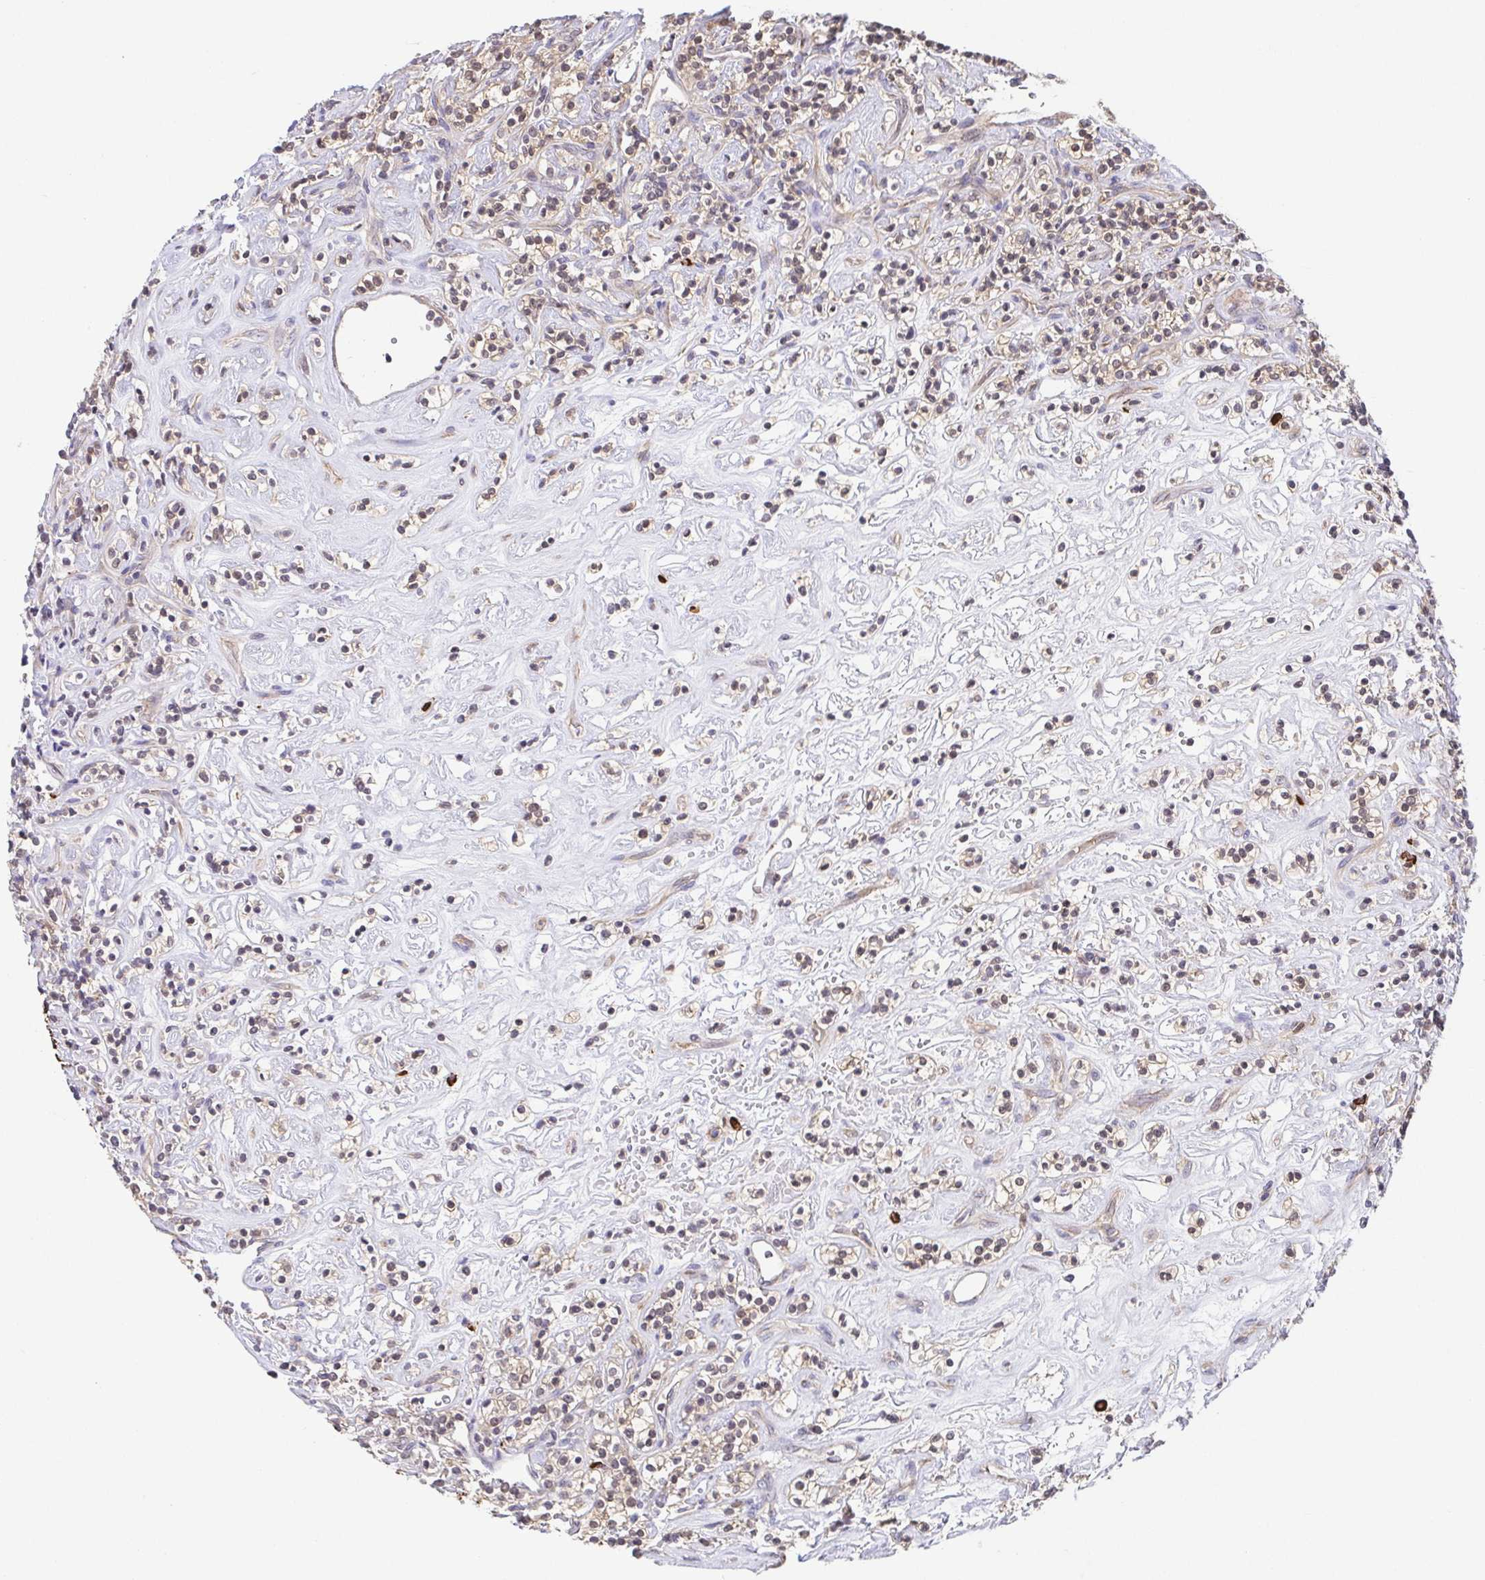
{"staining": {"intensity": "weak", "quantity": "25%-75%", "location": "cytoplasmic/membranous,nuclear"}, "tissue": "renal cancer", "cell_type": "Tumor cells", "image_type": "cancer", "snomed": [{"axis": "morphology", "description": "Adenocarcinoma, NOS"}, {"axis": "topography", "description": "Kidney"}], "caption": "Immunohistochemistry (DAB) staining of renal cancer shows weak cytoplasmic/membranous and nuclear protein staining in about 25%-75% of tumor cells.", "gene": "PREPL", "patient": {"sex": "male", "age": 77}}